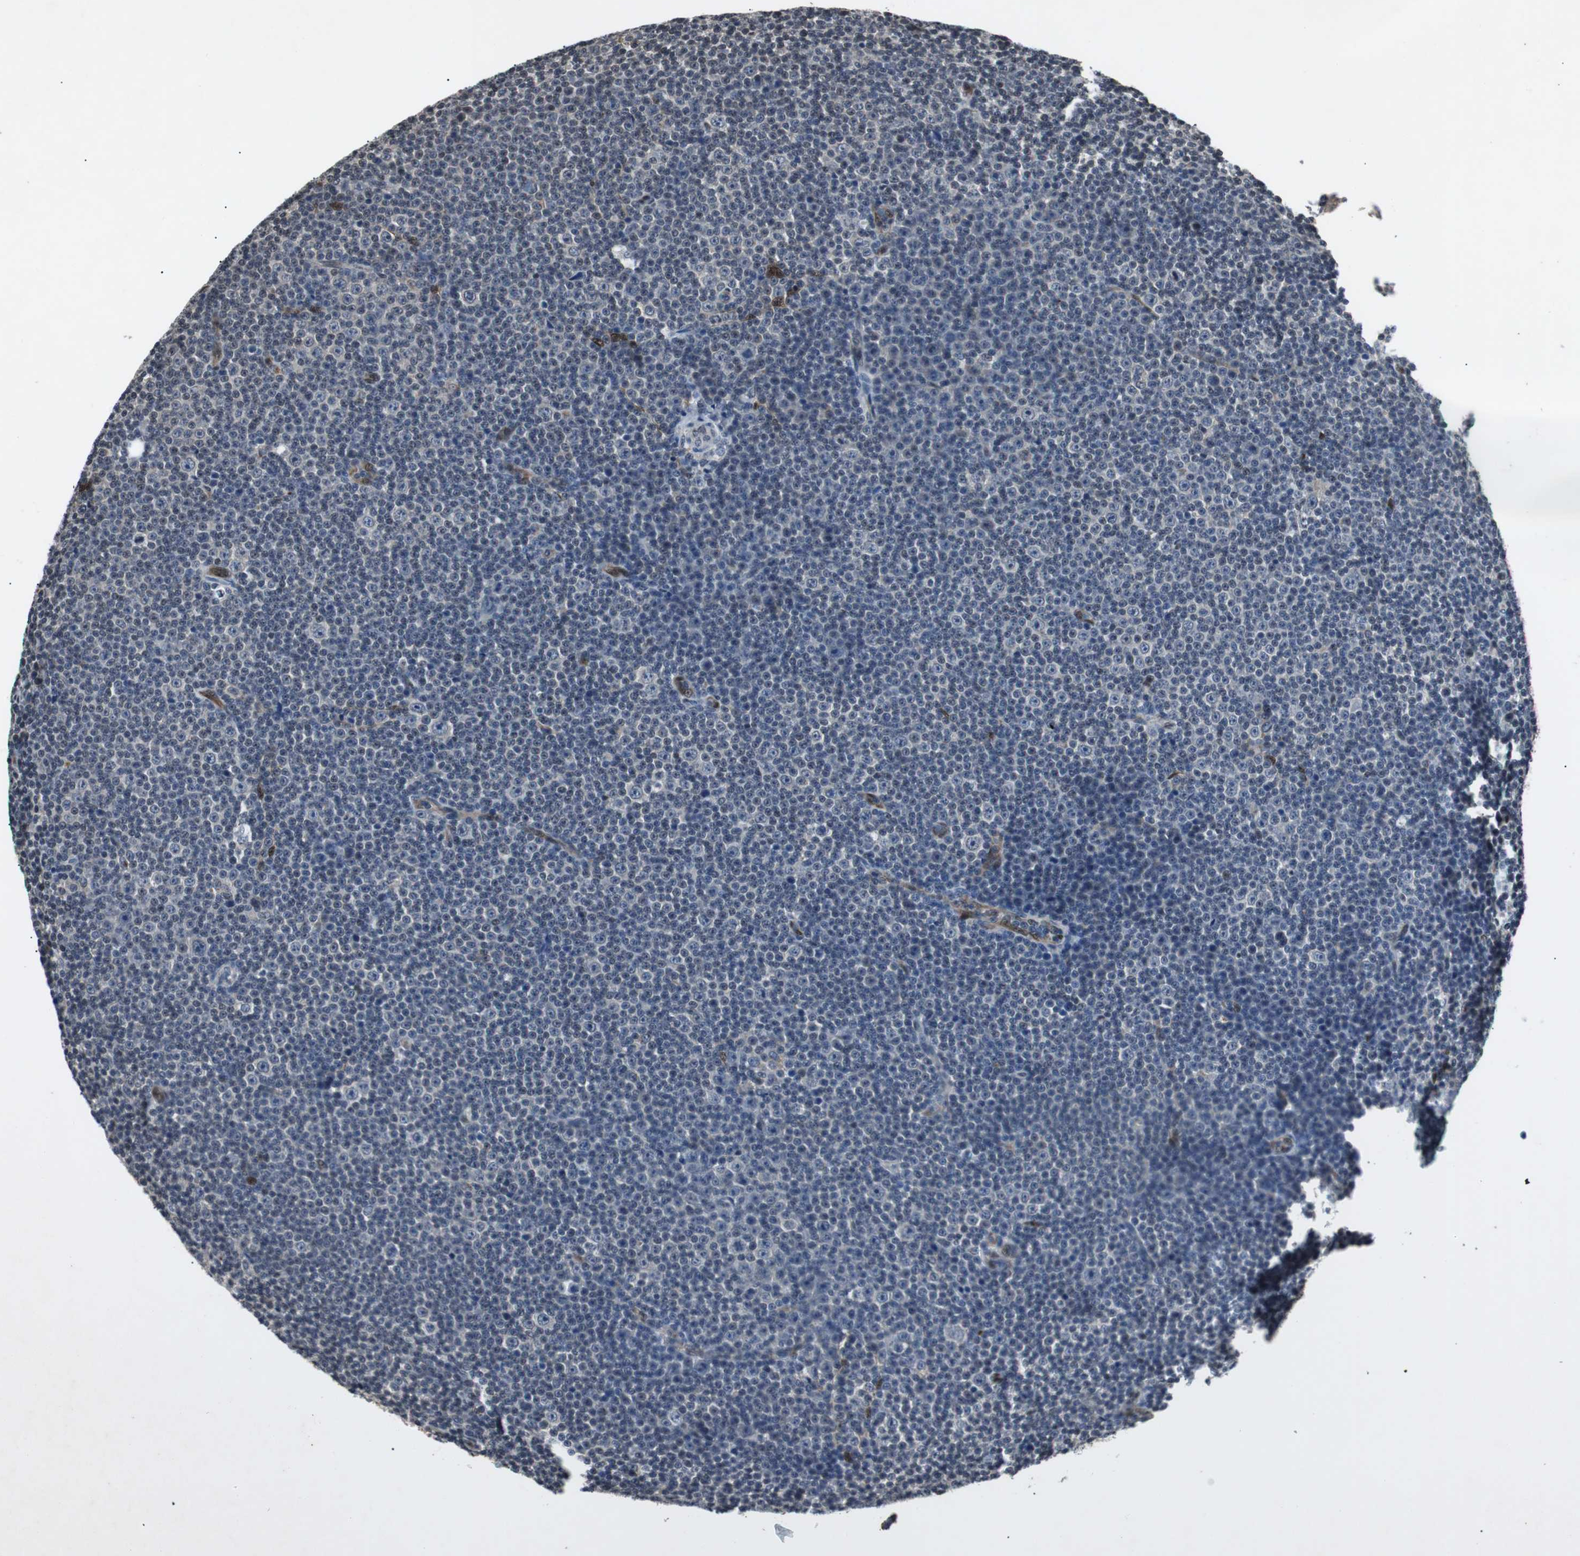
{"staining": {"intensity": "negative", "quantity": "none", "location": "none"}, "tissue": "lymphoma", "cell_type": "Tumor cells", "image_type": "cancer", "snomed": [{"axis": "morphology", "description": "Malignant lymphoma, non-Hodgkin's type, Low grade"}, {"axis": "topography", "description": "Lymph node"}], "caption": "This is a histopathology image of immunohistochemistry staining of lymphoma, which shows no staining in tumor cells.", "gene": "SMAD1", "patient": {"sex": "female", "age": 67}}